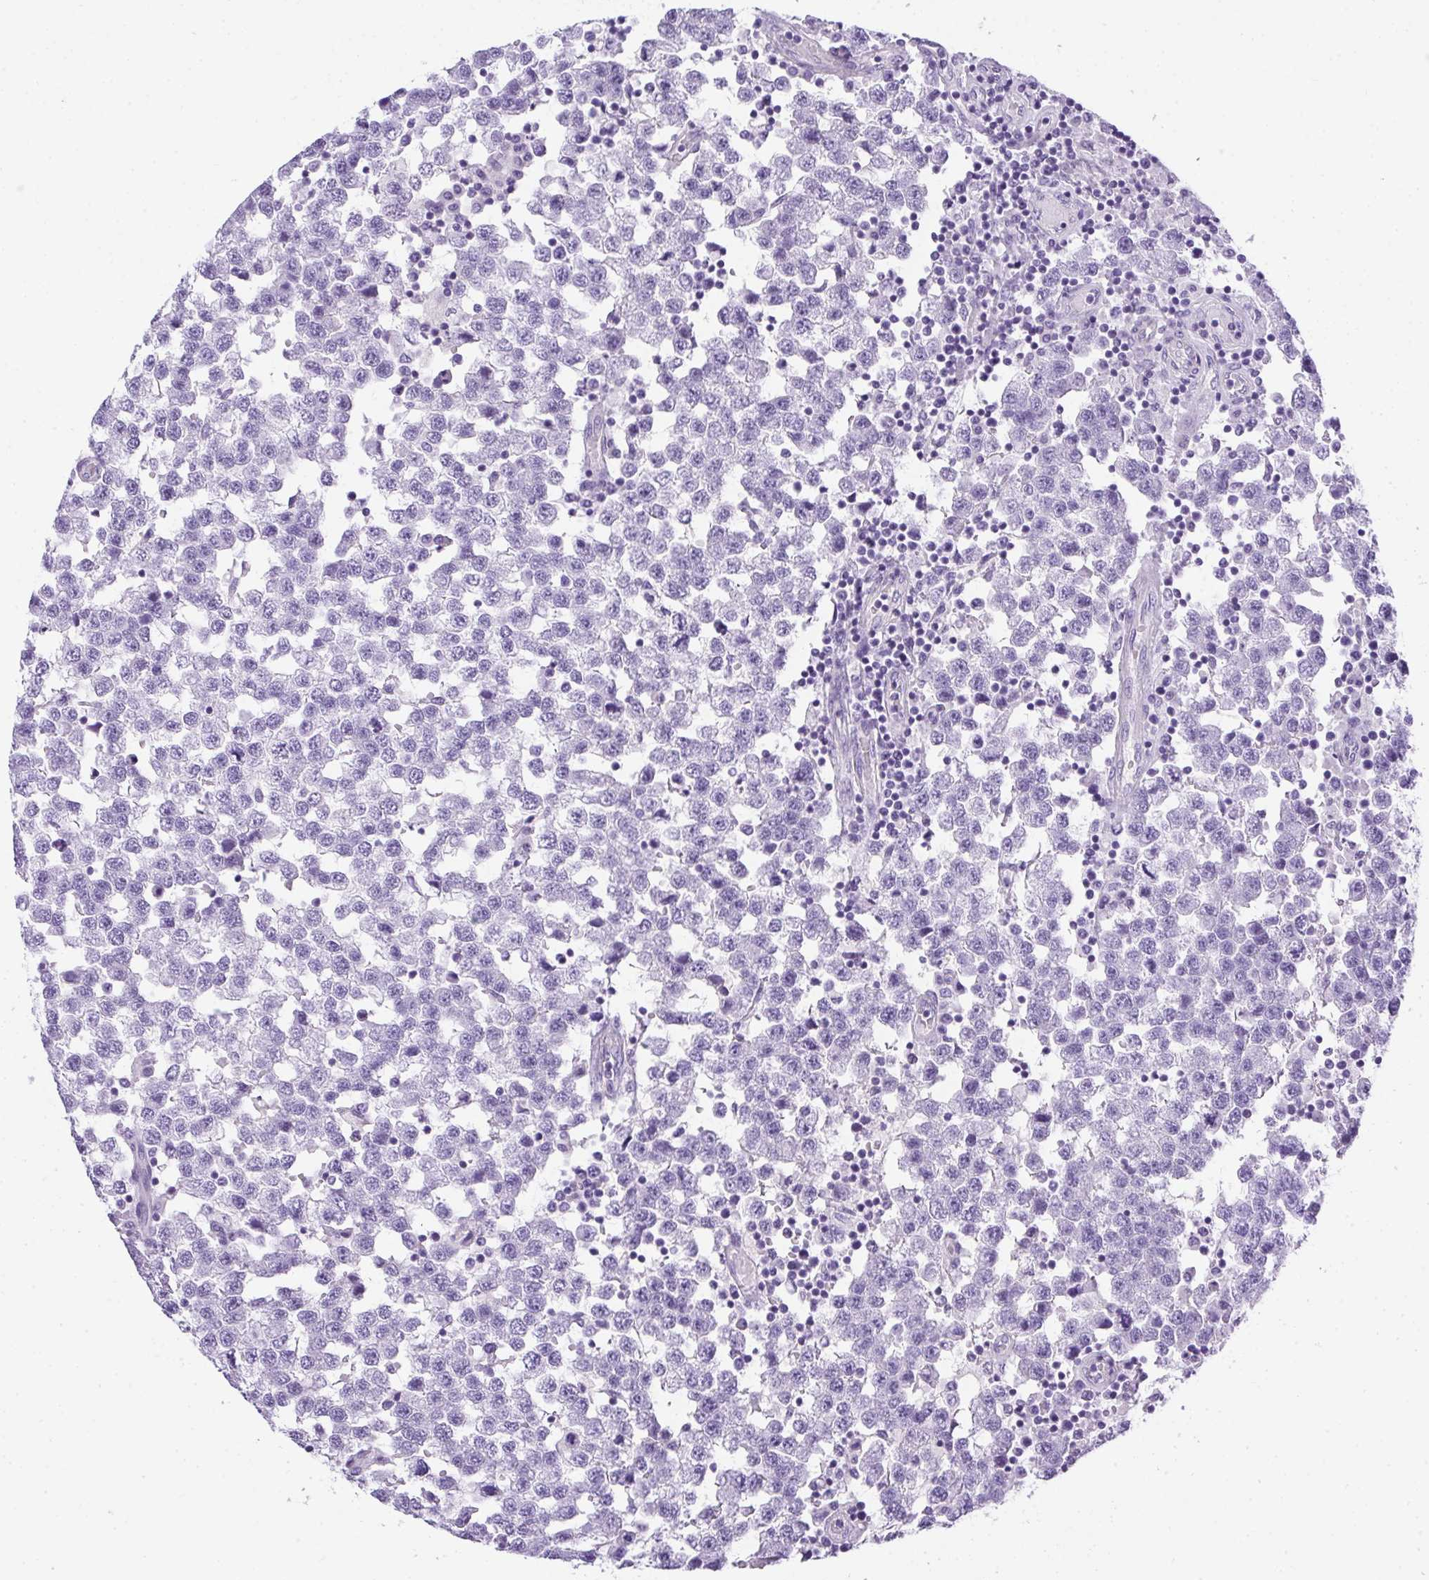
{"staining": {"intensity": "negative", "quantity": "none", "location": "none"}, "tissue": "testis cancer", "cell_type": "Tumor cells", "image_type": "cancer", "snomed": [{"axis": "morphology", "description": "Seminoma, NOS"}, {"axis": "topography", "description": "Testis"}], "caption": "Testis cancer (seminoma) was stained to show a protein in brown. There is no significant expression in tumor cells.", "gene": "PLPPR3", "patient": {"sex": "male", "age": 34}}